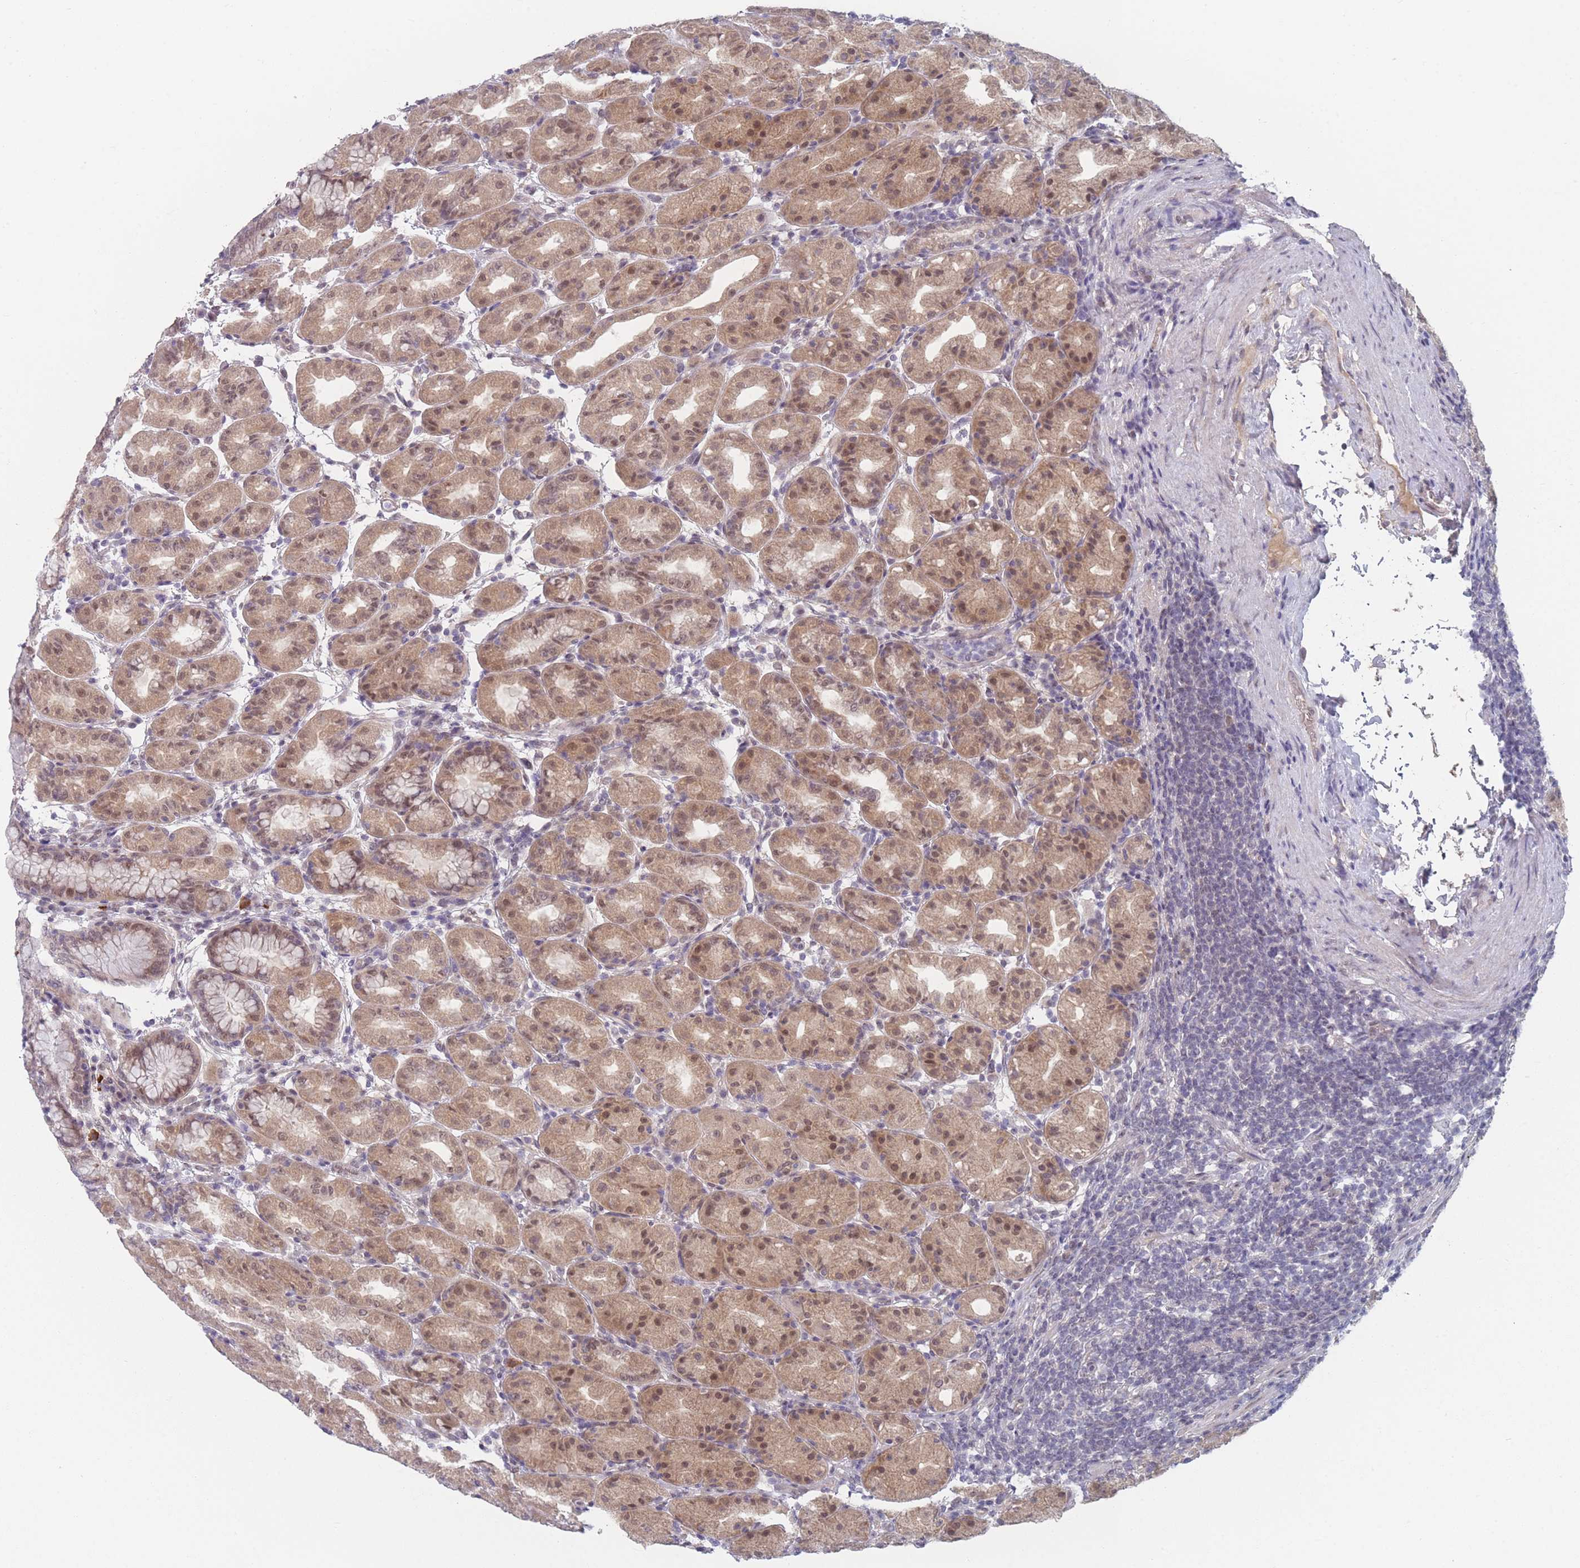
{"staining": {"intensity": "moderate", "quantity": ">75%", "location": "cytoplasmic/membranous,nuclear"}, "tissue": "stomach", "cell_type": "Glandular cells", "image_type": "normal", "snomed": [{"axis": "morphology", "description": "Normal tissue, NOS"}, {"axis": "topography", "description": "Stomach"}], "caption": "Immunohistochemical staining of benign human stomach reveals moderate cytoplasmic/membranous,nuclear protein expression in about >75% of glandular cells. (Brightfield microscopy of DAB IHC at high magnification).", "gene": "ANKRD10", "patient": {"sex": "female", "age": 79}}